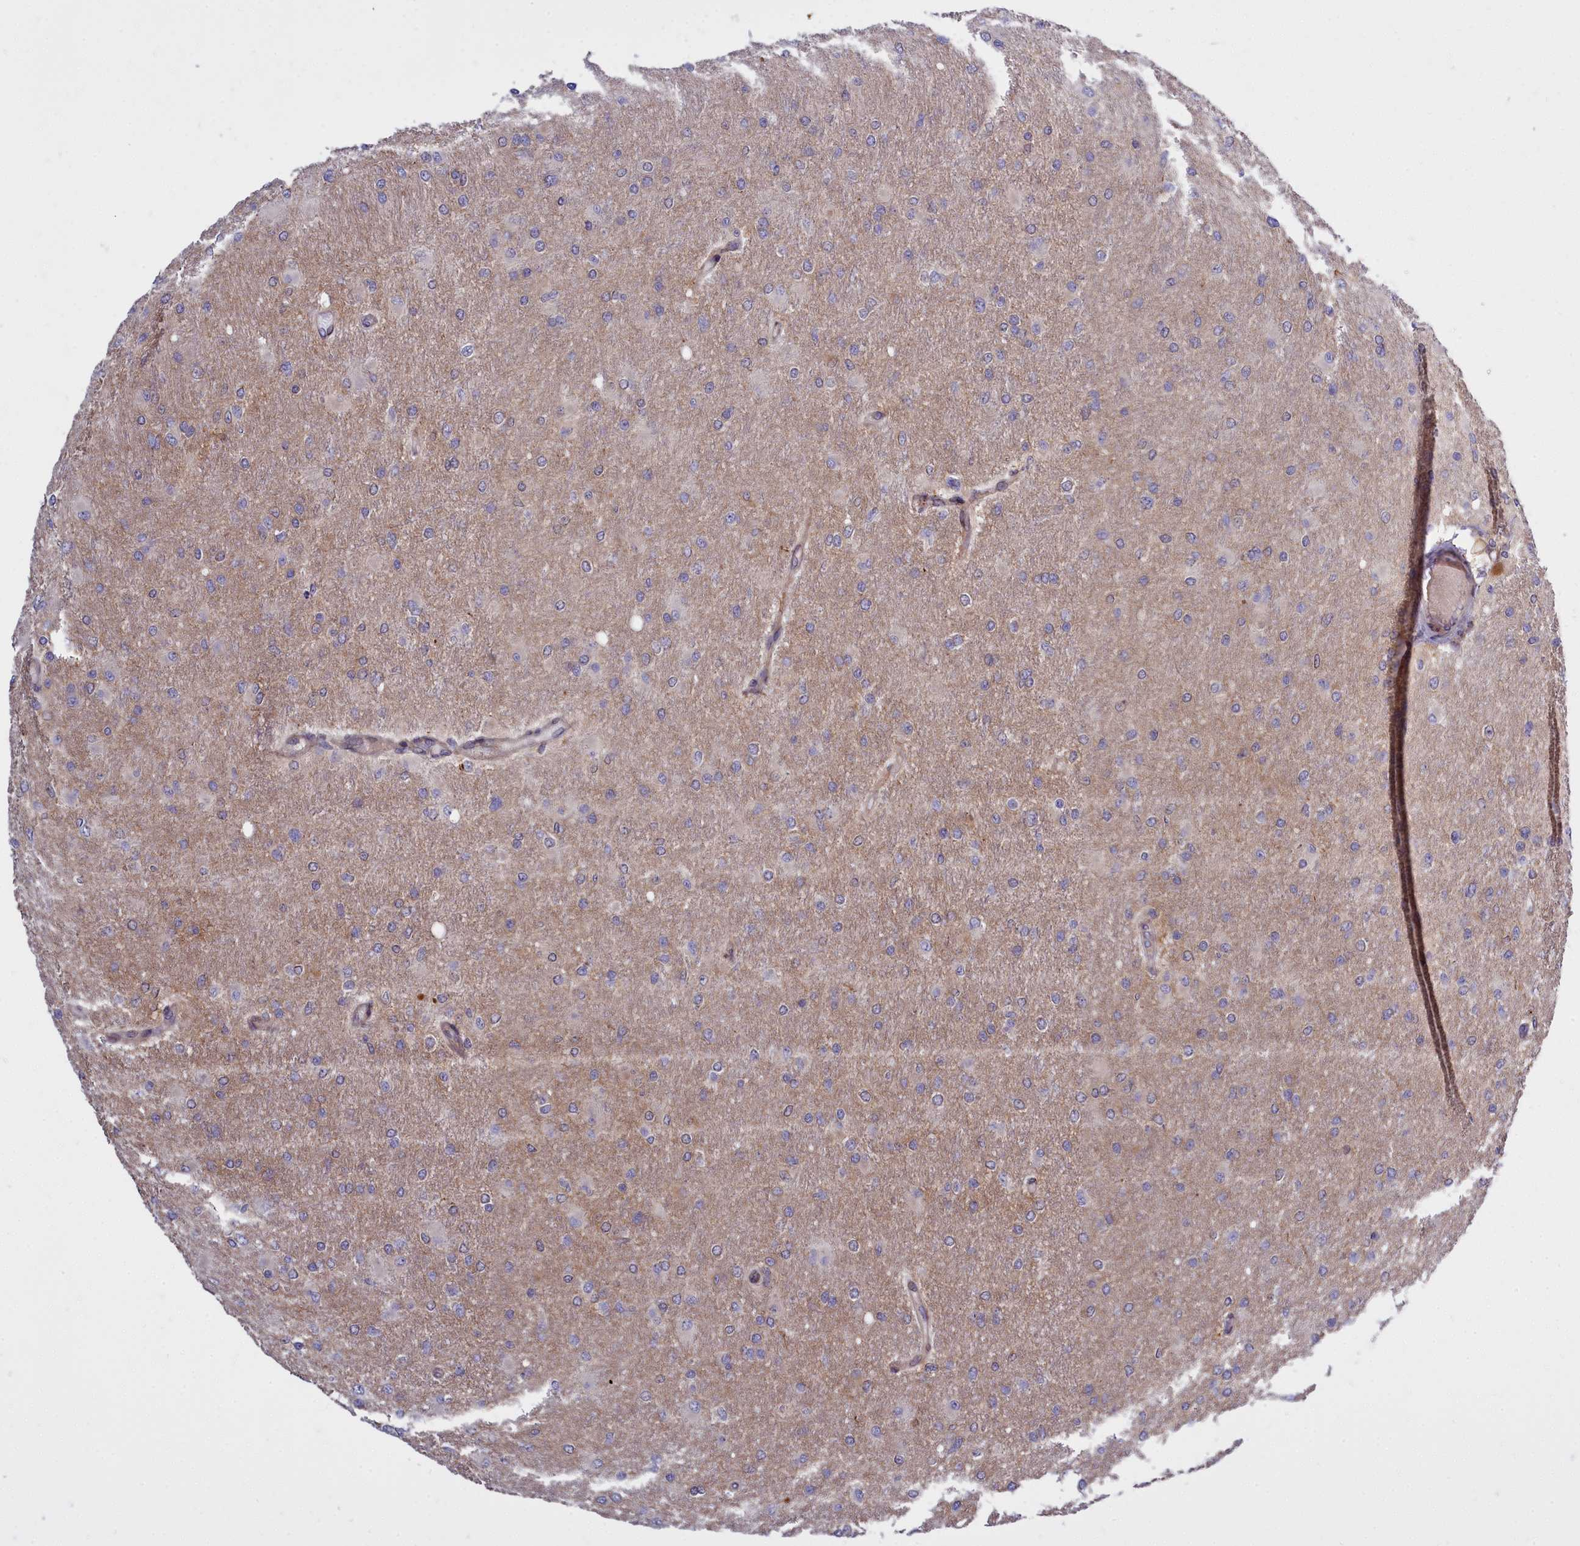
{"staining": {"intensity": "negative", "quantity": "none", "location": "none"}, "tissue": "glioma", "cell_type": "Tumor cells", "image_type": "cancer", "snomed": [{"axis": "morphology", "description": "Glioma, malignant, High grade"}, {"axis": "topography", "description": "Cerebral cortex"}], "caption": "IHC micrograph of neoplastic tissue: malignant glioma (high-grade) stained with DAB (3,3'-diaminobenzidine) shows no significant protein expression in tumor cells. (Stains: DAB (3,3'-diaminobenzidine) immunohistochemistry with hematoxylin counter stain, Microscopy: brightfield microscopy at high magnification).", "gene": "RAPGEF4", "patient": {"sex": "female", "age": 36}}